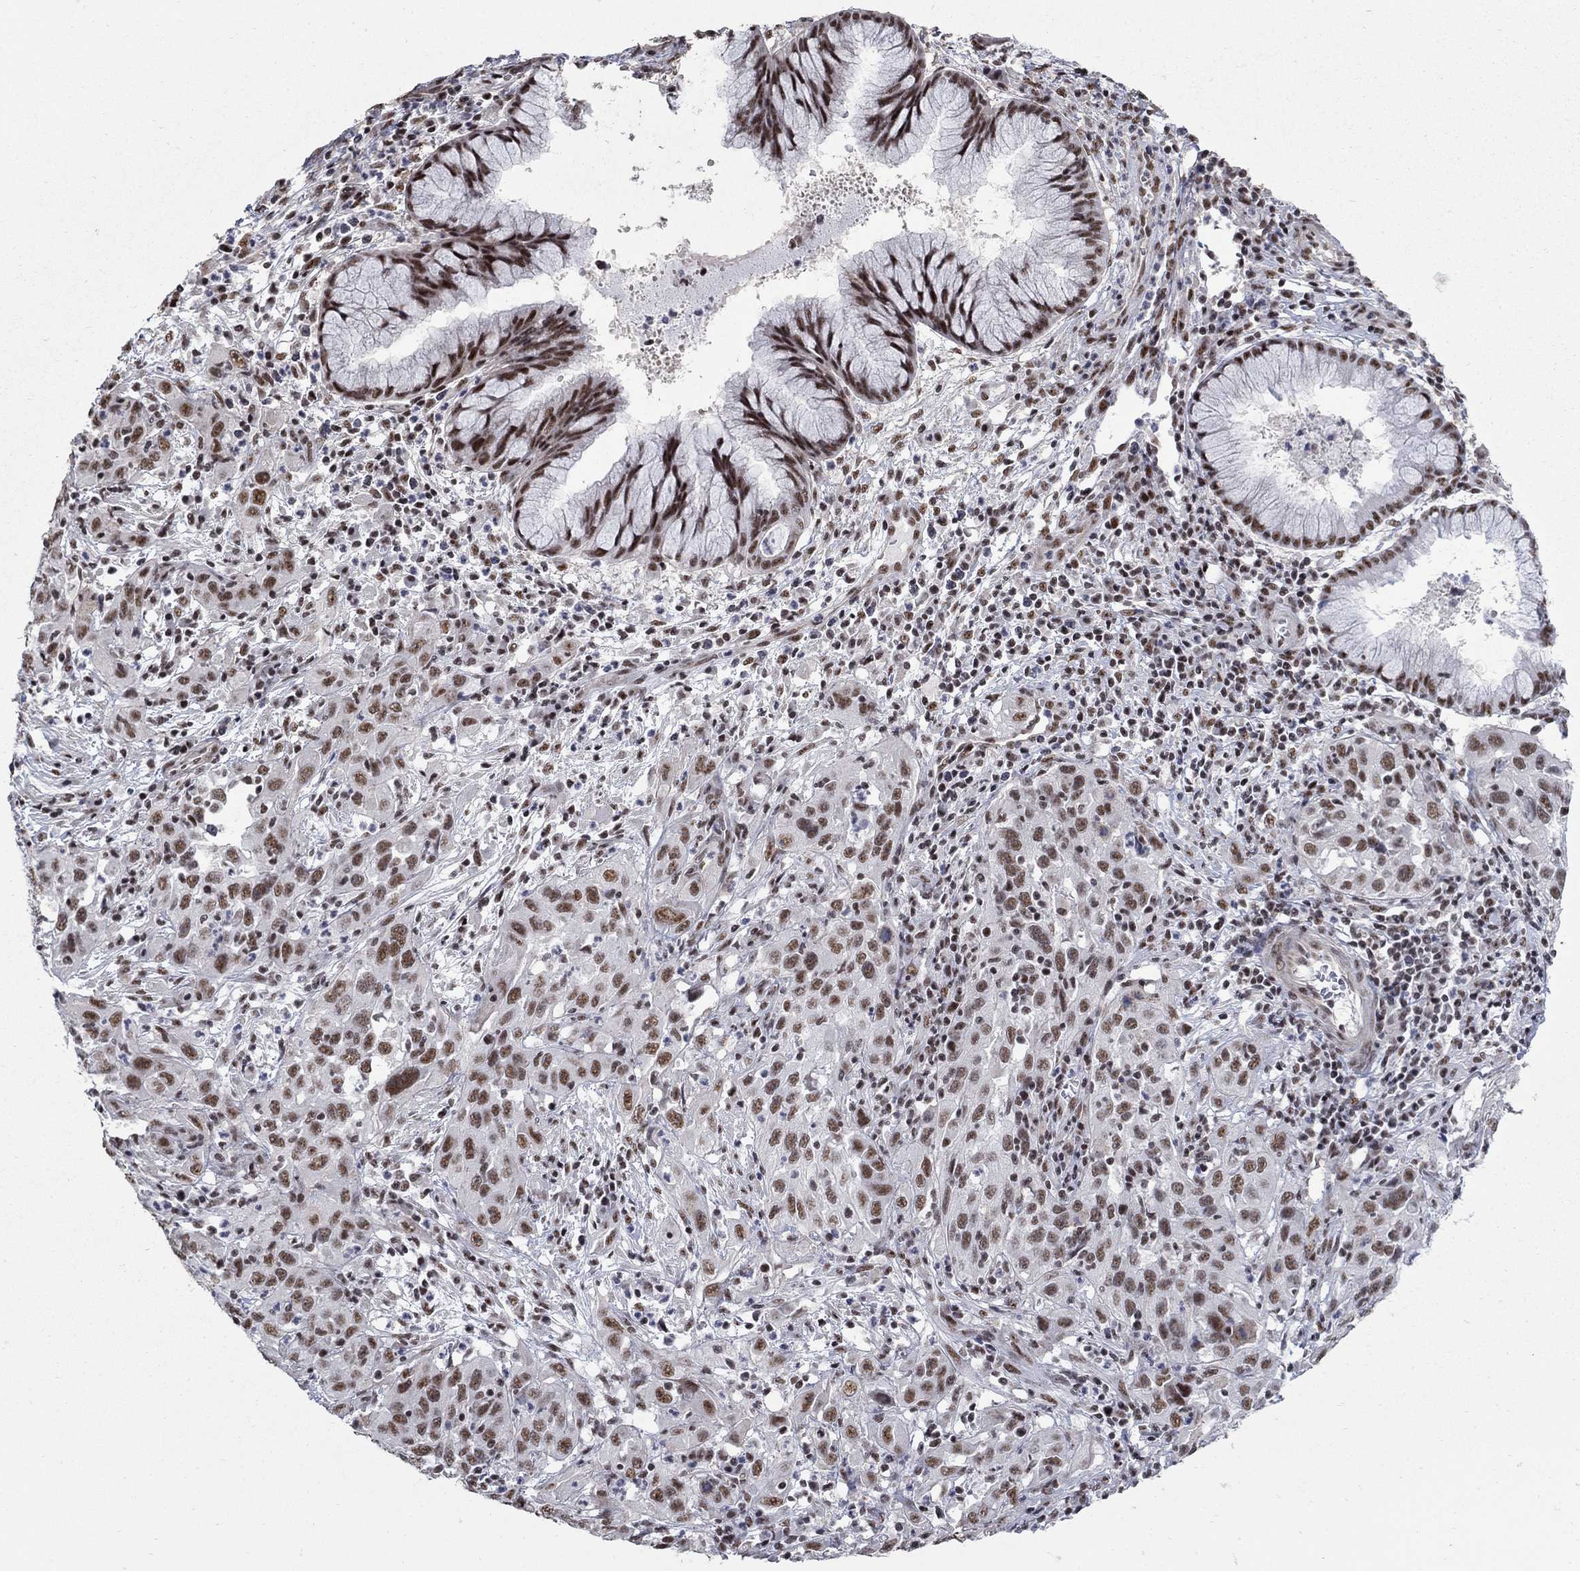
{"staining": {"intensity": "moderate", "quantity": ">75%", "location": "nuclear"}, "tissue": "cervical cancer", "cell_type": "Tumor cells", "image_type": "cancer", "snomed": [{"axis": "morphology", "description": "Squamous cell carcinoma, NOS"}, {"axis": "topography", "description": "Cervix"}], "caption": "Protein staining of cervical squamous cell carcinoma tissue shows moderate nuclear staining in about >75% of tumor cells. (IHC, brightfield microscopy, high magnification).", "gene": "PNISR", "patient": {"sex": "female", "age": 32}}